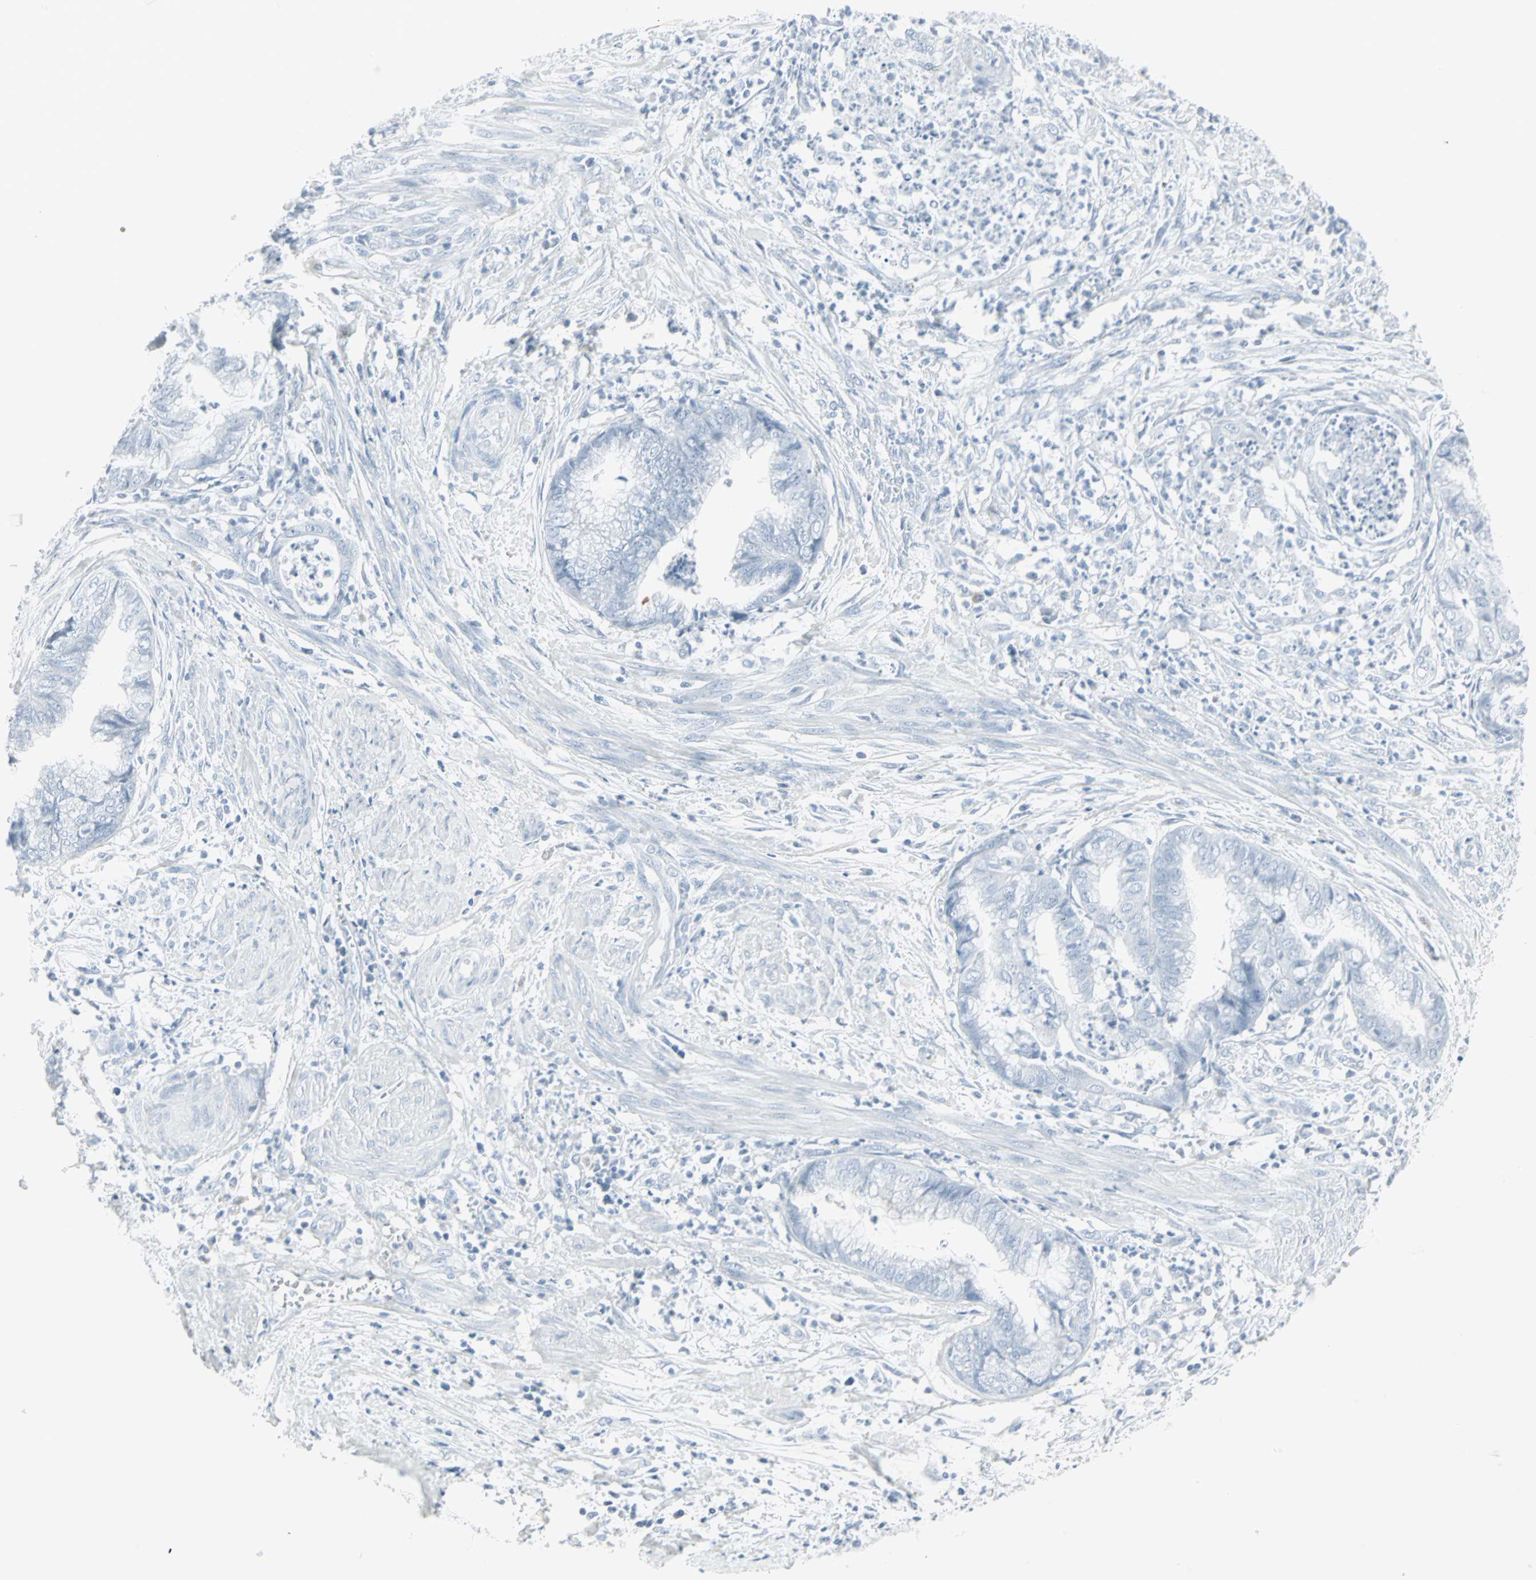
{"staining": {"intensity": "negative", "quantity": "none", "location": "none"}, "tissue": "endometrial cancer", "cell_type": "Tumor cells", "image_type": "cancer", "snomed": [{"axis": "morphology", "description": "Necrosis, NOS"}, {"axis": "morphology", "description": "Adenocarcinoma, NOS"}, {"axis": "topography", "description": "Endometrium"}], "caption": "Immunohistochemical staining of endometrial cancer (adenocarcinoma) exhibits no significant expression in tumor cells.", "gene": "LANCL3", "patient": {"sex": "female", "age": 79}}